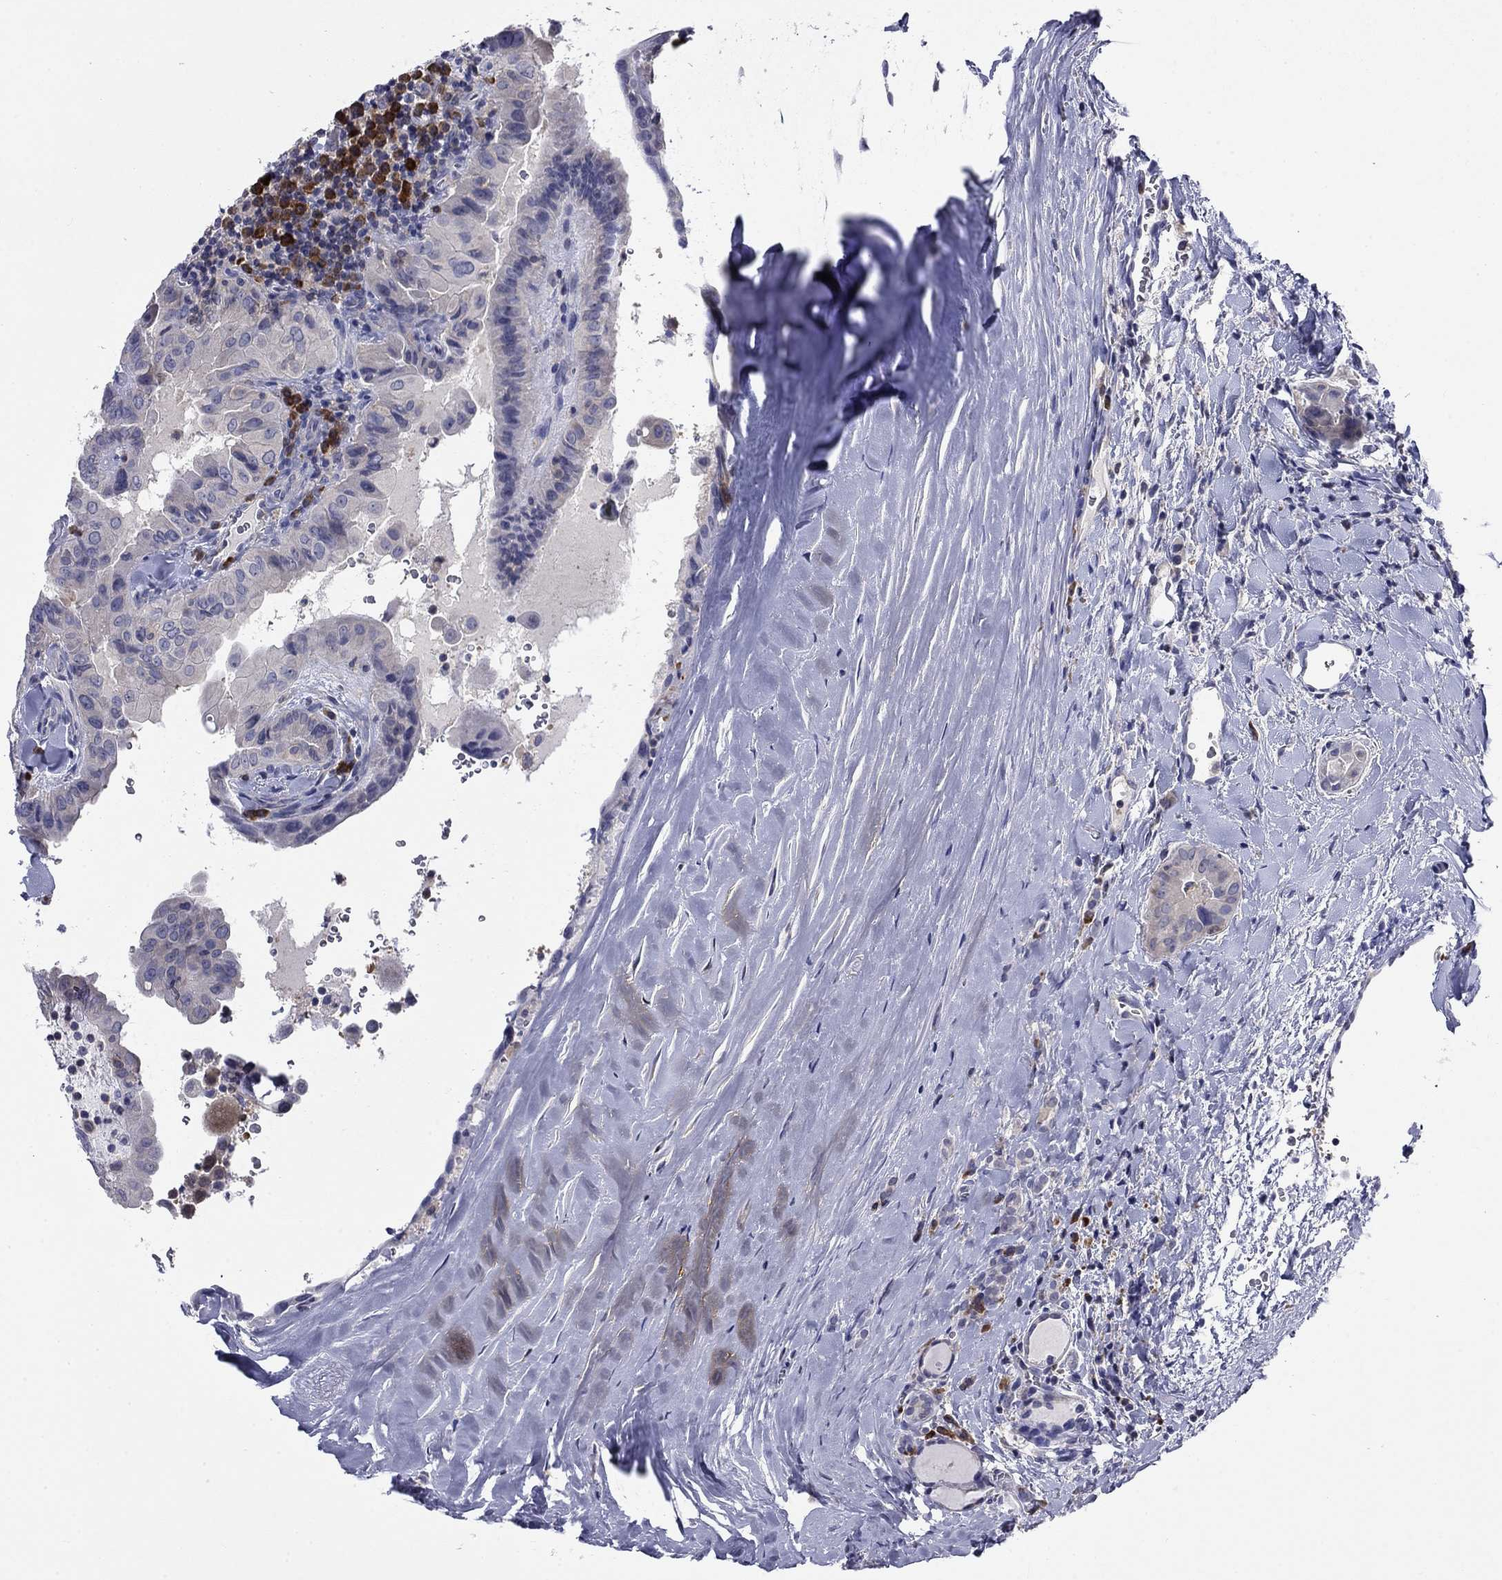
{"staining": {"intensity": "negative", "quantity": "none", "location": "none"}, "tissue": "thyroid cancer", "cell_type": "Tumor cells", "image_type": "cancer", "snomed": [{"axis": "morphology", "description": "Papillary adenocarcinoma, NOS"}, {"axis": "topography", "description": "Thyroid gland"}], "caption": "An immunohistochemistry (IHC) image of thyroid papillary adenocarcinoma is shown. There is no staining in tumor cells of thyroid papillary adenocarcinoma. The staining was performed using DAB to visualize the protein expression in brown, while the nuclei were stained in blue with hematoxylin (Magnification: 20x).", "gene": "POU2F2", "patient": {"sex": "female", "age": 37}}